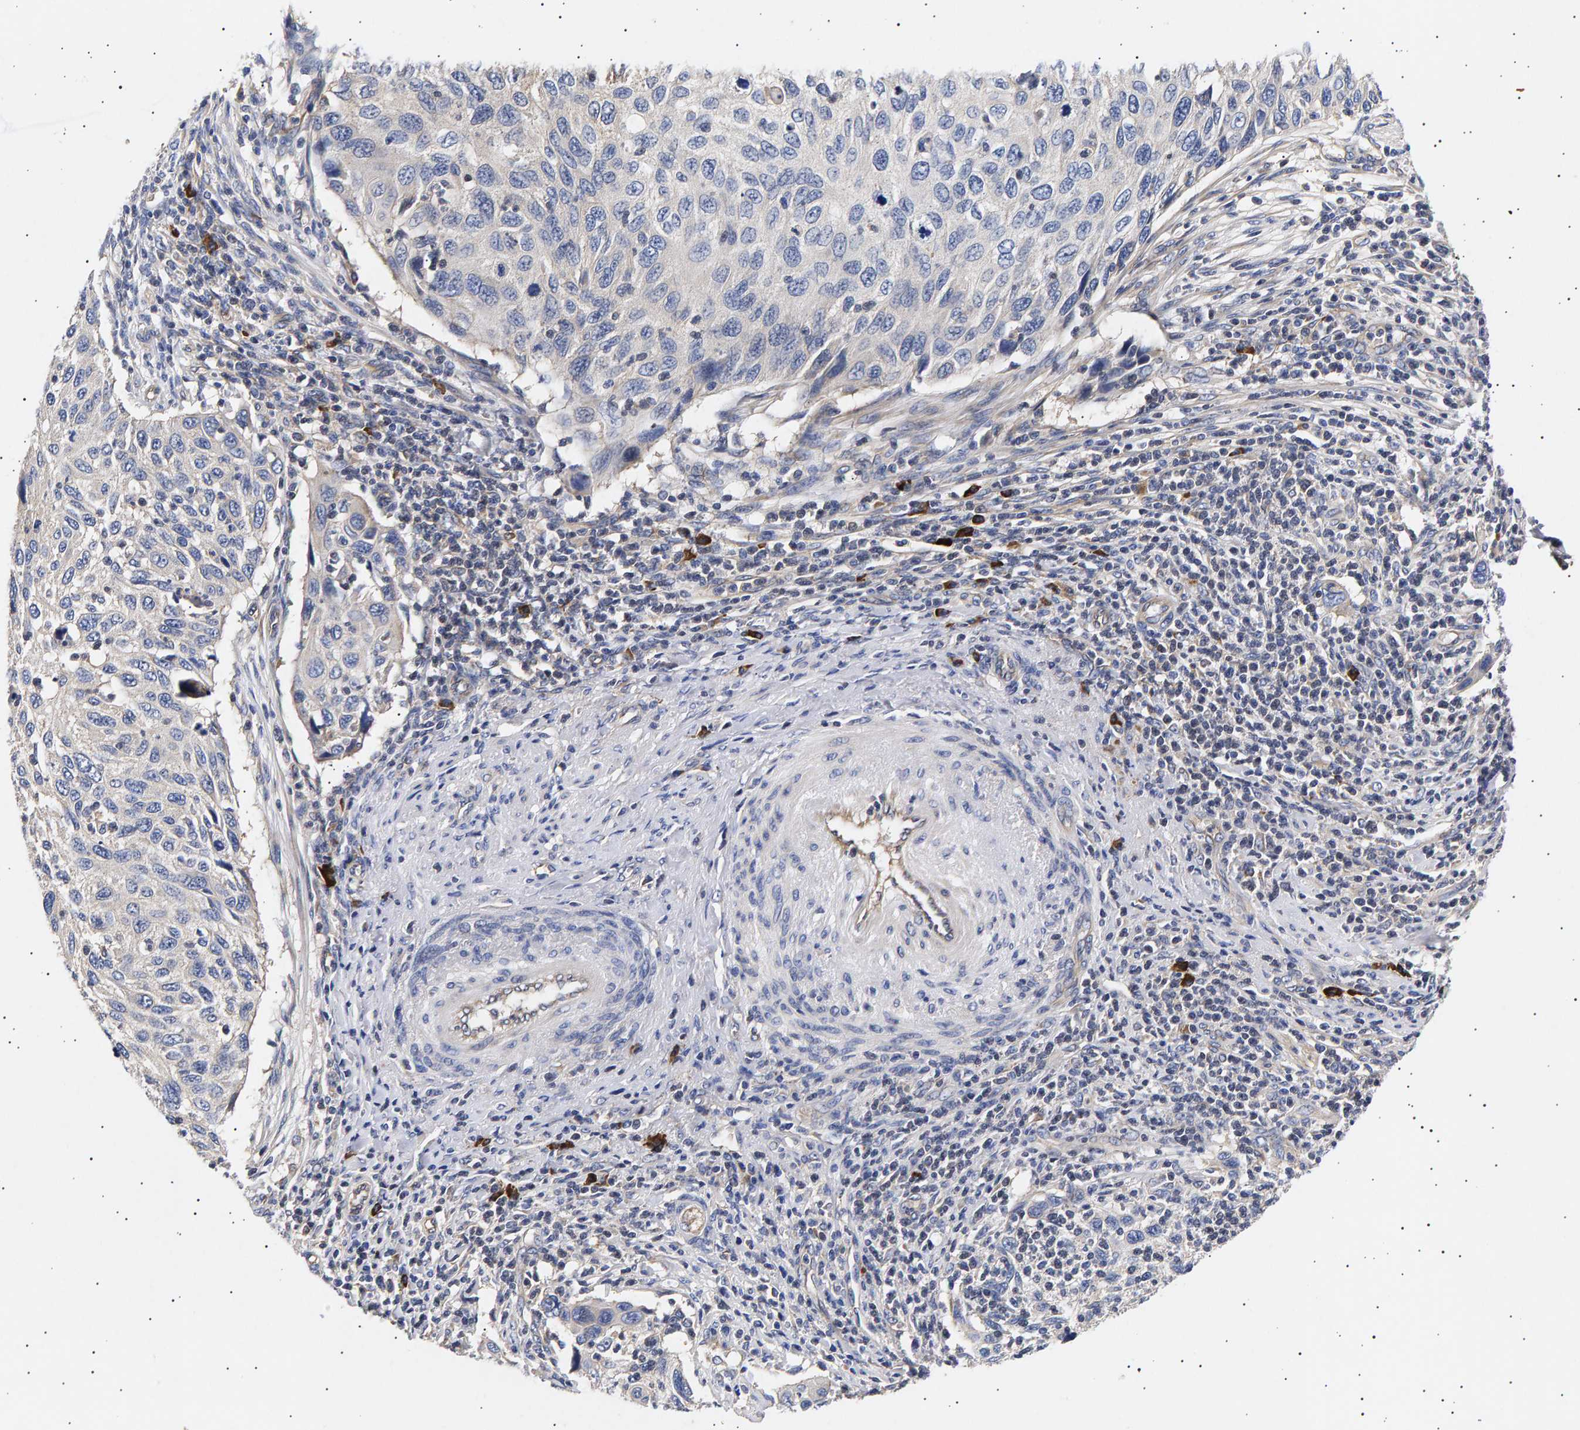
{"staining": {"intensity": "negative", "quantity": "none", "location": "none"}, "tissue": "cervical cancer", "cell_type": "Tumor cells", "image_type": "cancer", "snomed": [{"axis": "morphology", "description": "Squamous cell carcinoma, NOS"}, {"axis": "topography", "description": "Cervix"}], "caption": "Micrograph shows no protein expression in tumor cells of cervical cancer tissue.", "gene": "ANKRD40", "patient": {"sex": "female", "age": 70}}